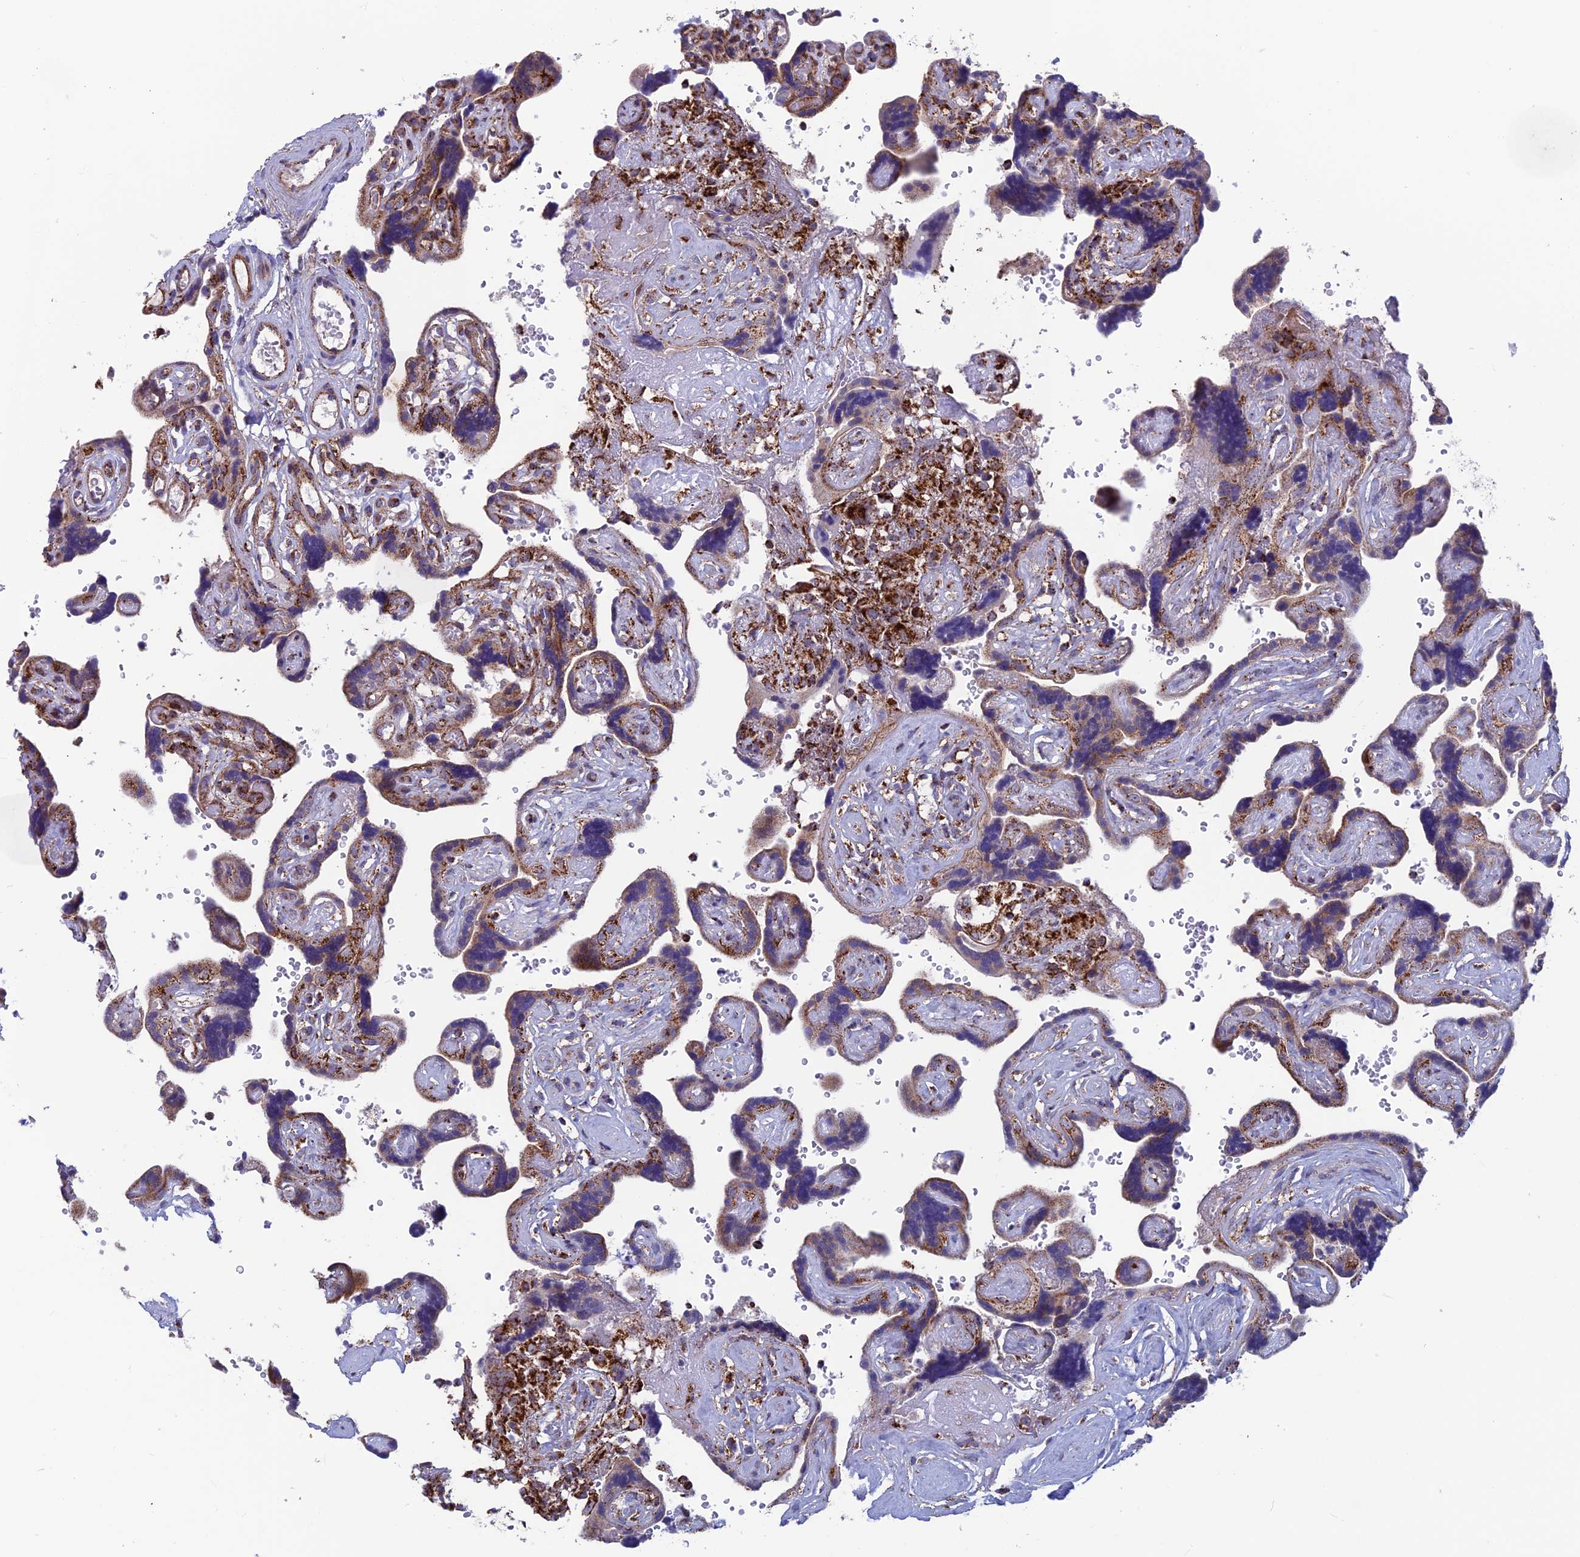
{"staining": {"intensity": "moderate", "quantity": ">75%", "location": "cytoplasmic/membranous"}, "tissue": "placenta", "cell_type": "Decidual cells", "image_type": "normal", "snomed": [{"axis": "morphology", "description": "Normal tissue, NOS"}, {"axis": "topography", "description": "Placenta"}], "caption": "Immunohistochemical staining of benign placenta exhibits >75% levels of moderate cytoplasmic/membranous protein staining in about >75% of decidual cells. The staining is performed using DAB (3,3'-diaminobenzidine) brown chromogen to label protein expression. The nuclei are counter-stained blue using hematoxylin.", "gene": "MRPS18B", "patient": {"sex": "female", "age": 30}}